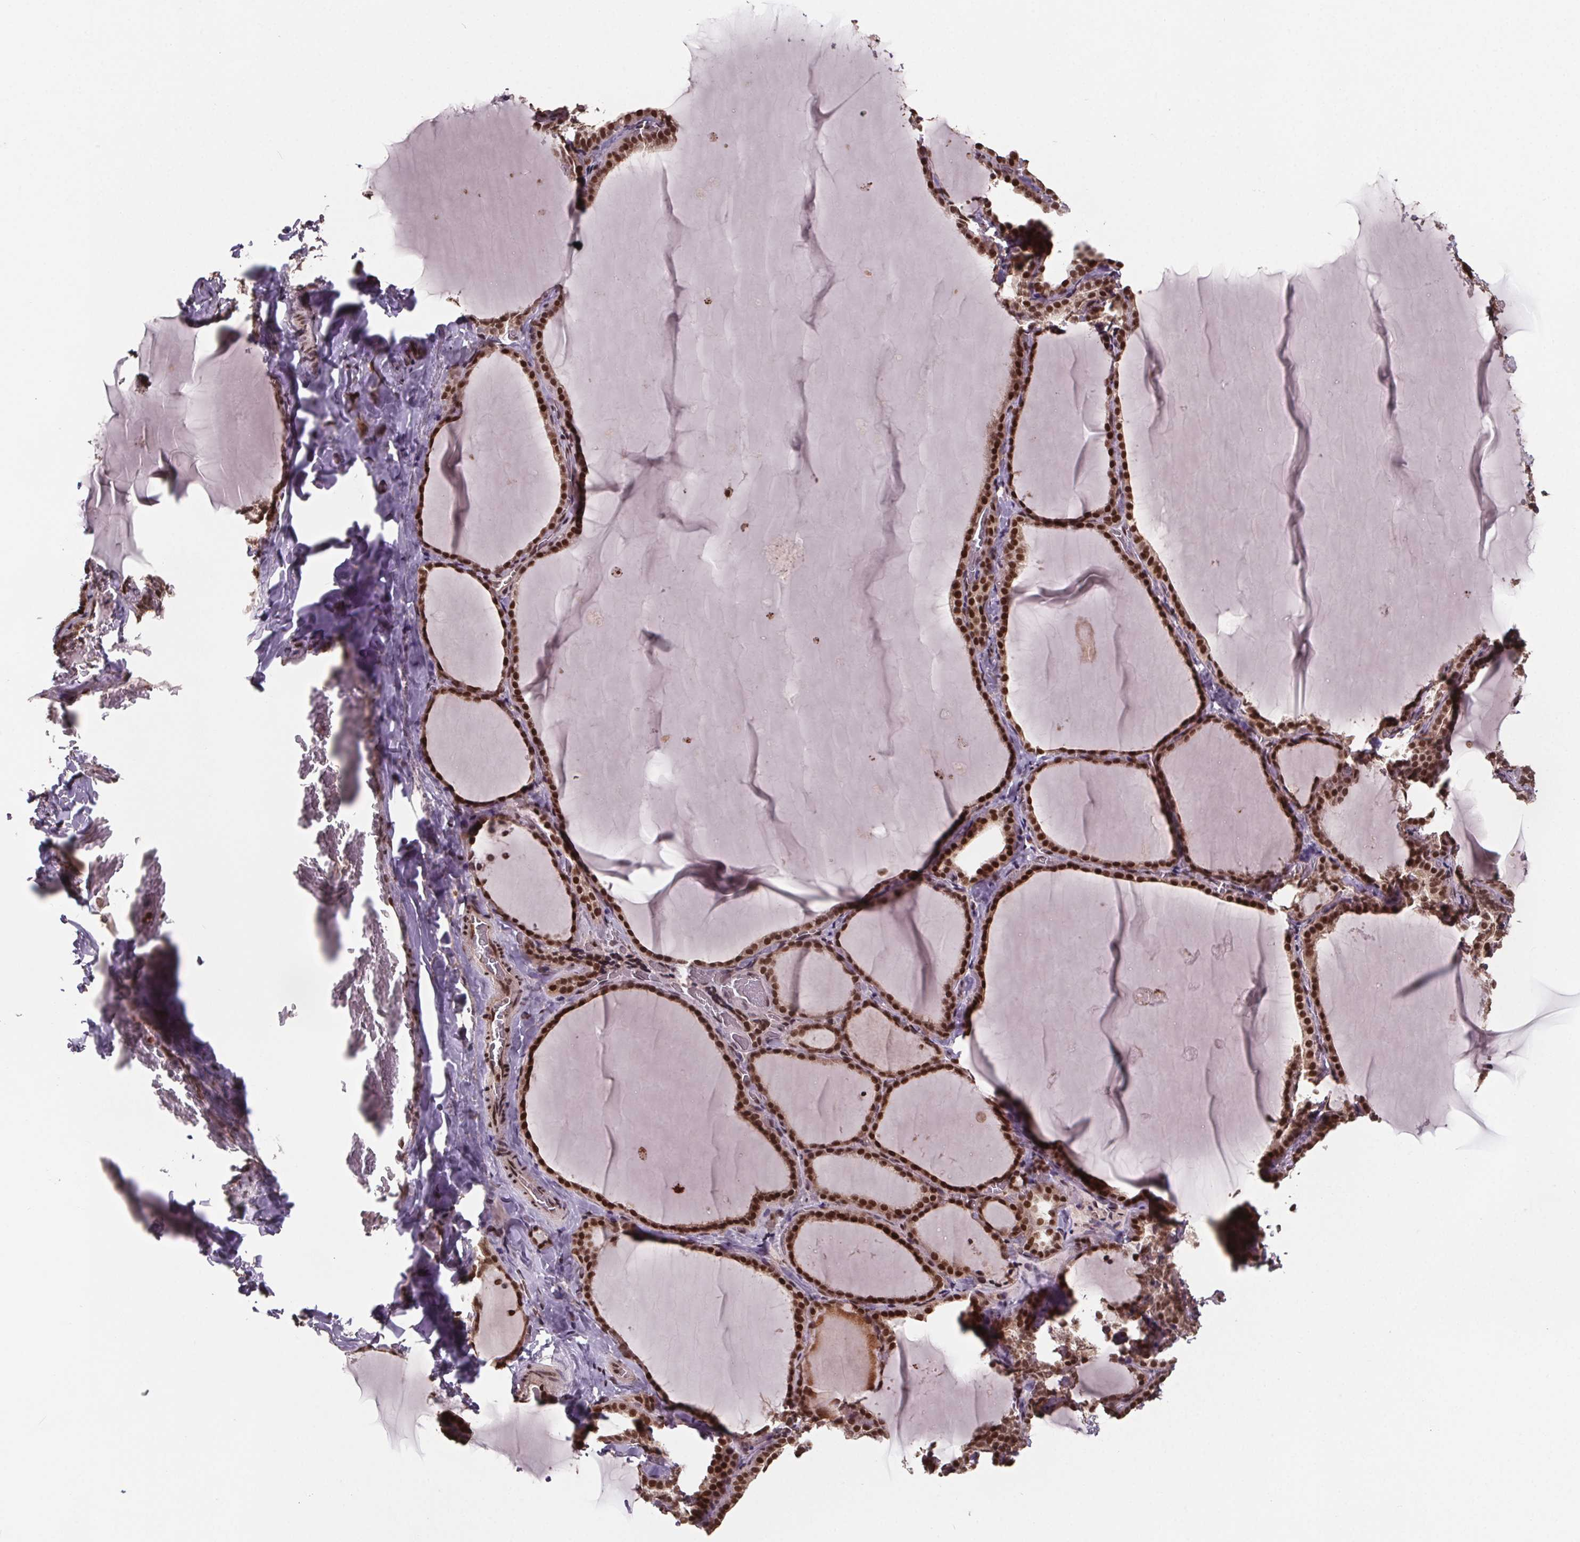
{"staining": {"intensity": "strong", "quantity": ">75%", "location": "nuclear"}, "tissue": "thyroid gland", "cell_type": "Glandular cells", "image_type": "normal", "snomed": [{"axis": "morphology", "description": "Normal tissue, NOS"}, {"axis": "topography", "description": "Thyroid gland"}], "caption": "Brown immunohistochemical staining in normal thyroid gland reveals strong nuclear staining in about >75% of glandular cells.", "gene": "JARID2", "patient": {"sex": "female", "age": 22}}